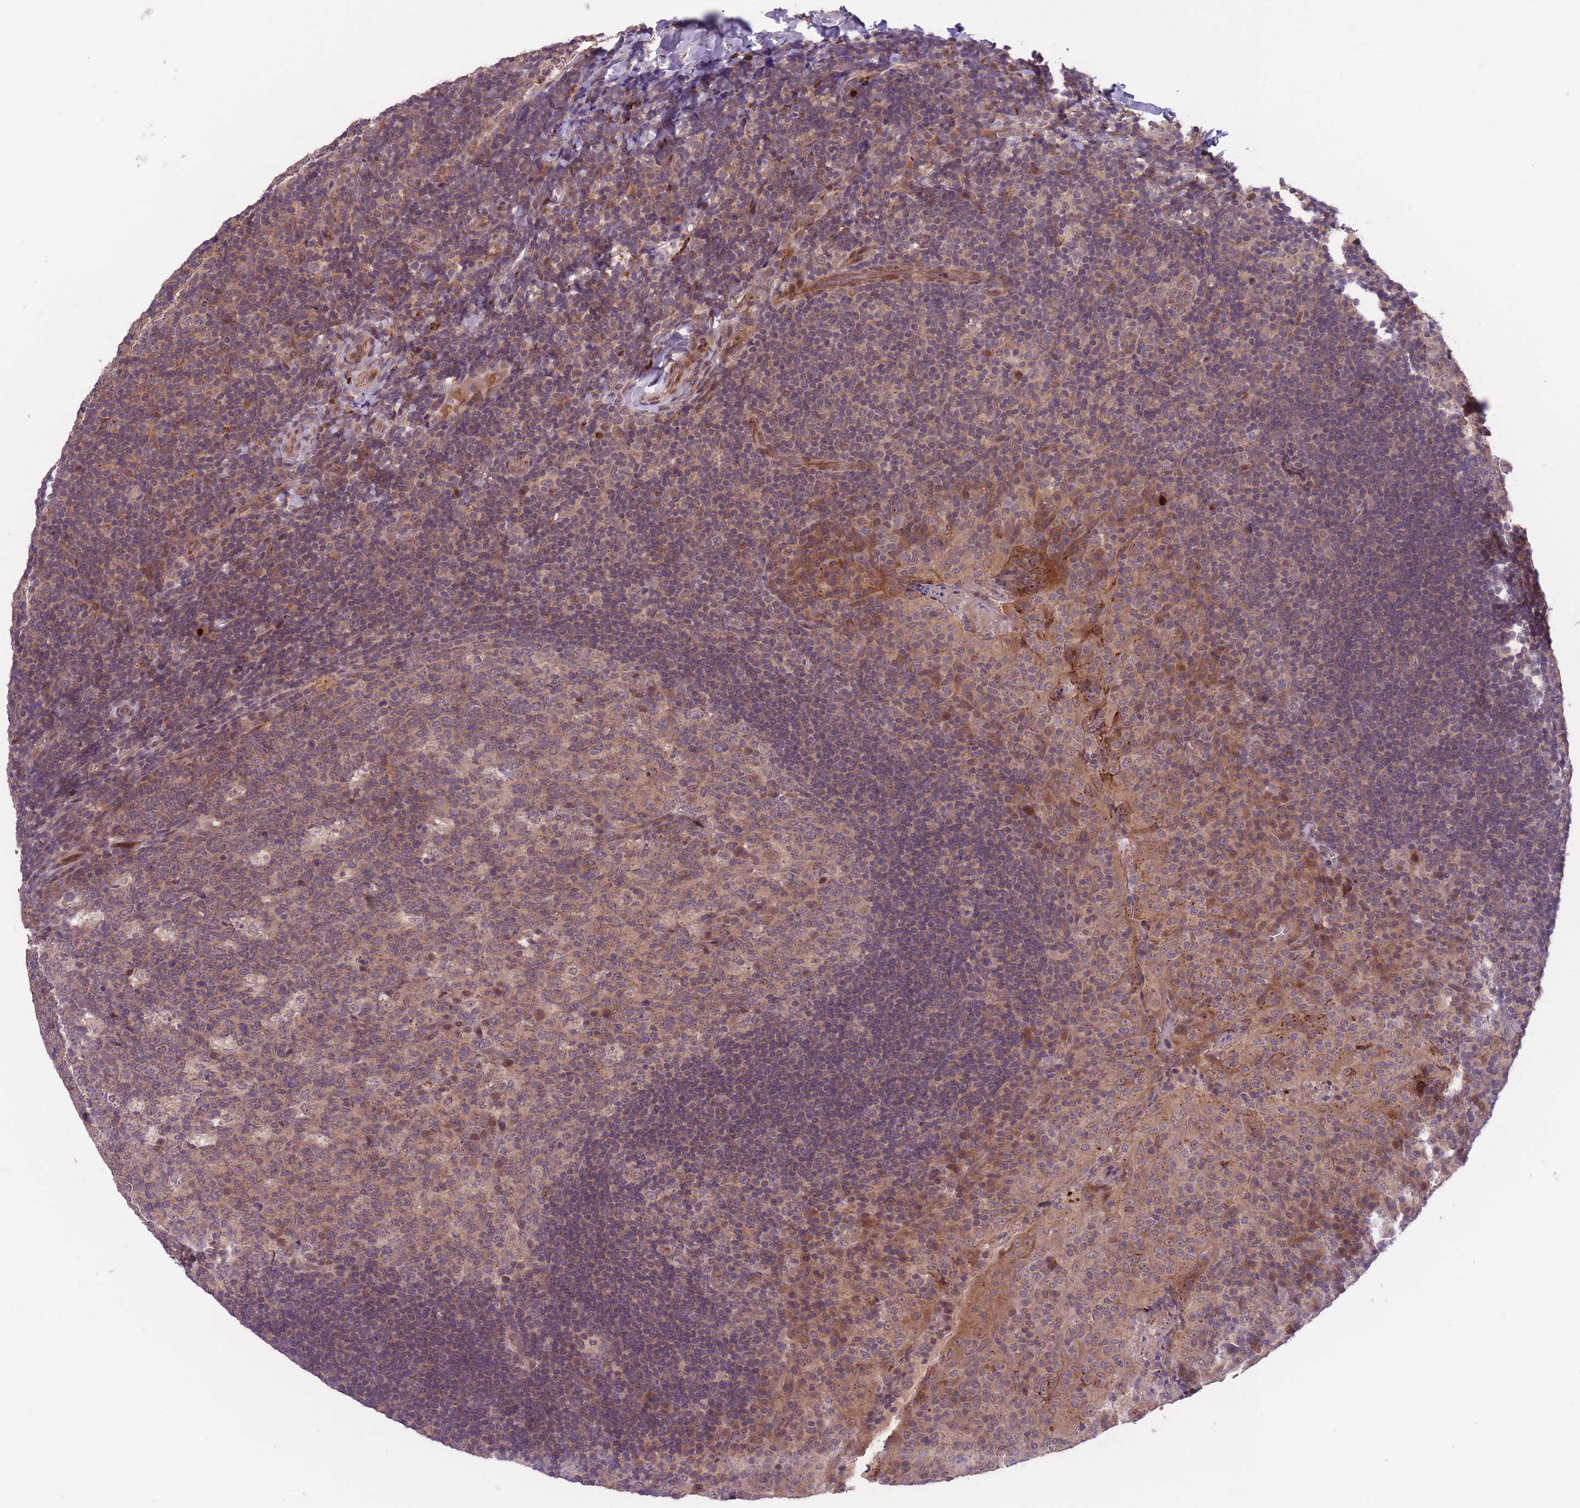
{"staining": {"intensity": "weak", "quantity": "25%-75%", "location": "cytoplasmic/membranous"}, "tissue": "tonsil", "cell_type": "Germinal center cells", "image_type": "normal", "snomed": [{"axis": "morphology", "description": "Normal tissue, NOS"}, {"axis": "topography", "description": "Tonsil"}], "caption": "An image showing weak cytoplasmic/membranous expression in approximately 25%-75% of germinal center cells in benign tonsil, as visualized by brown immunohistochemical staining.", "gene": "SECTM1", "patient": {"sex": "male", "age": 17}}